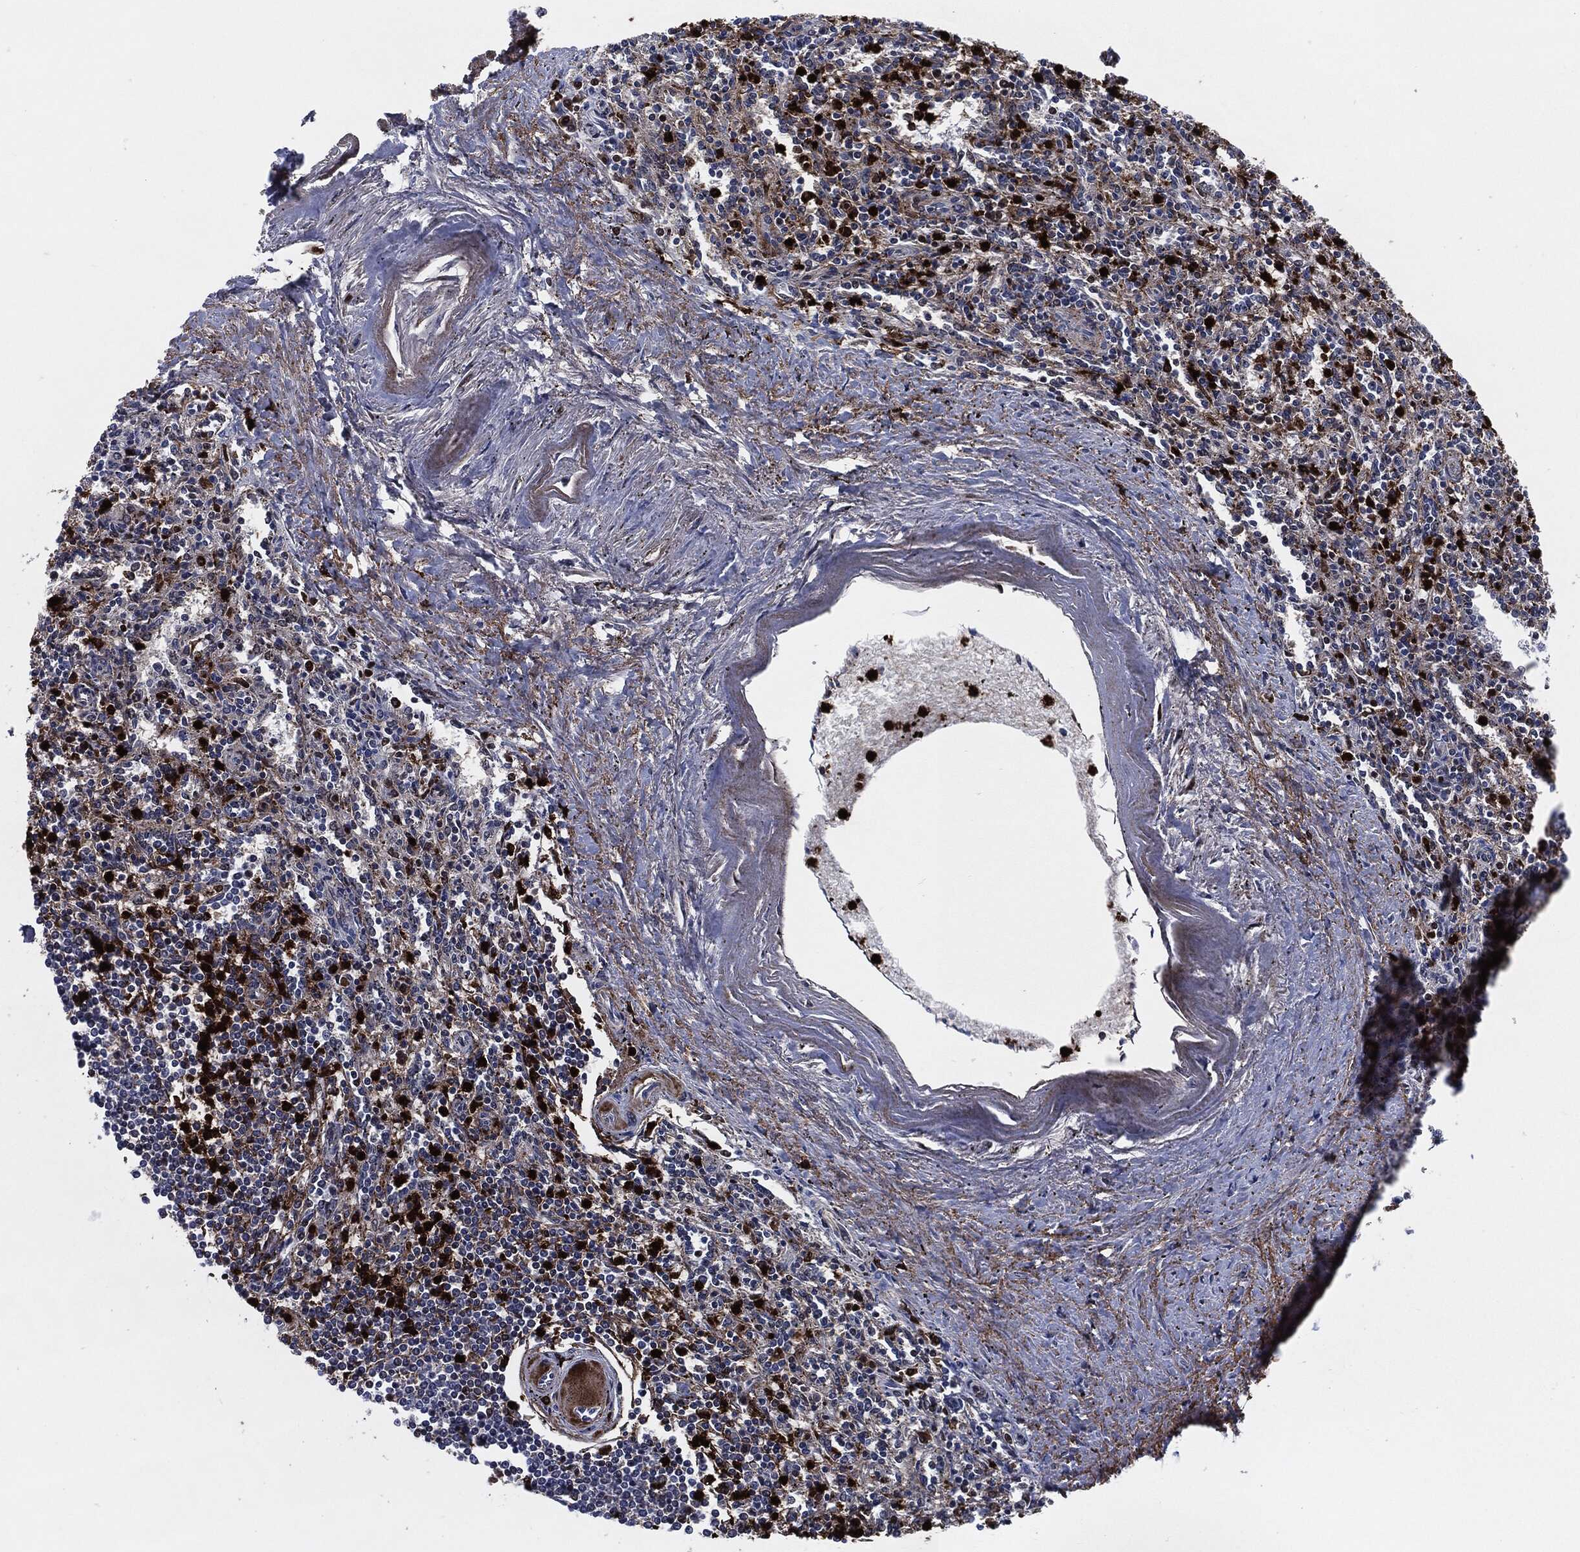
{"staining": {"intensity": "strong", "quantity": "25%-75%", "location": "cytoplasmic/membranous,nuclear"}, "tissue": "spleen", "cell_type": "Cells in red pulp", "image_type": "normal", "snomed": [{"axis": "morphology", "description": "Normal tissue, NOS"}, {"axis": "topography", "description": "Spleen"}], "caption": "Immunohistochemistry (IHC) of unremarkable human spleen demonstrates high levels of strong cytoplasmic/membranous,nuclear positivity in about 25%-75% of cells in red pulp.", "gene": "MPO", "patient": {"sex": "male", "age": 69}}